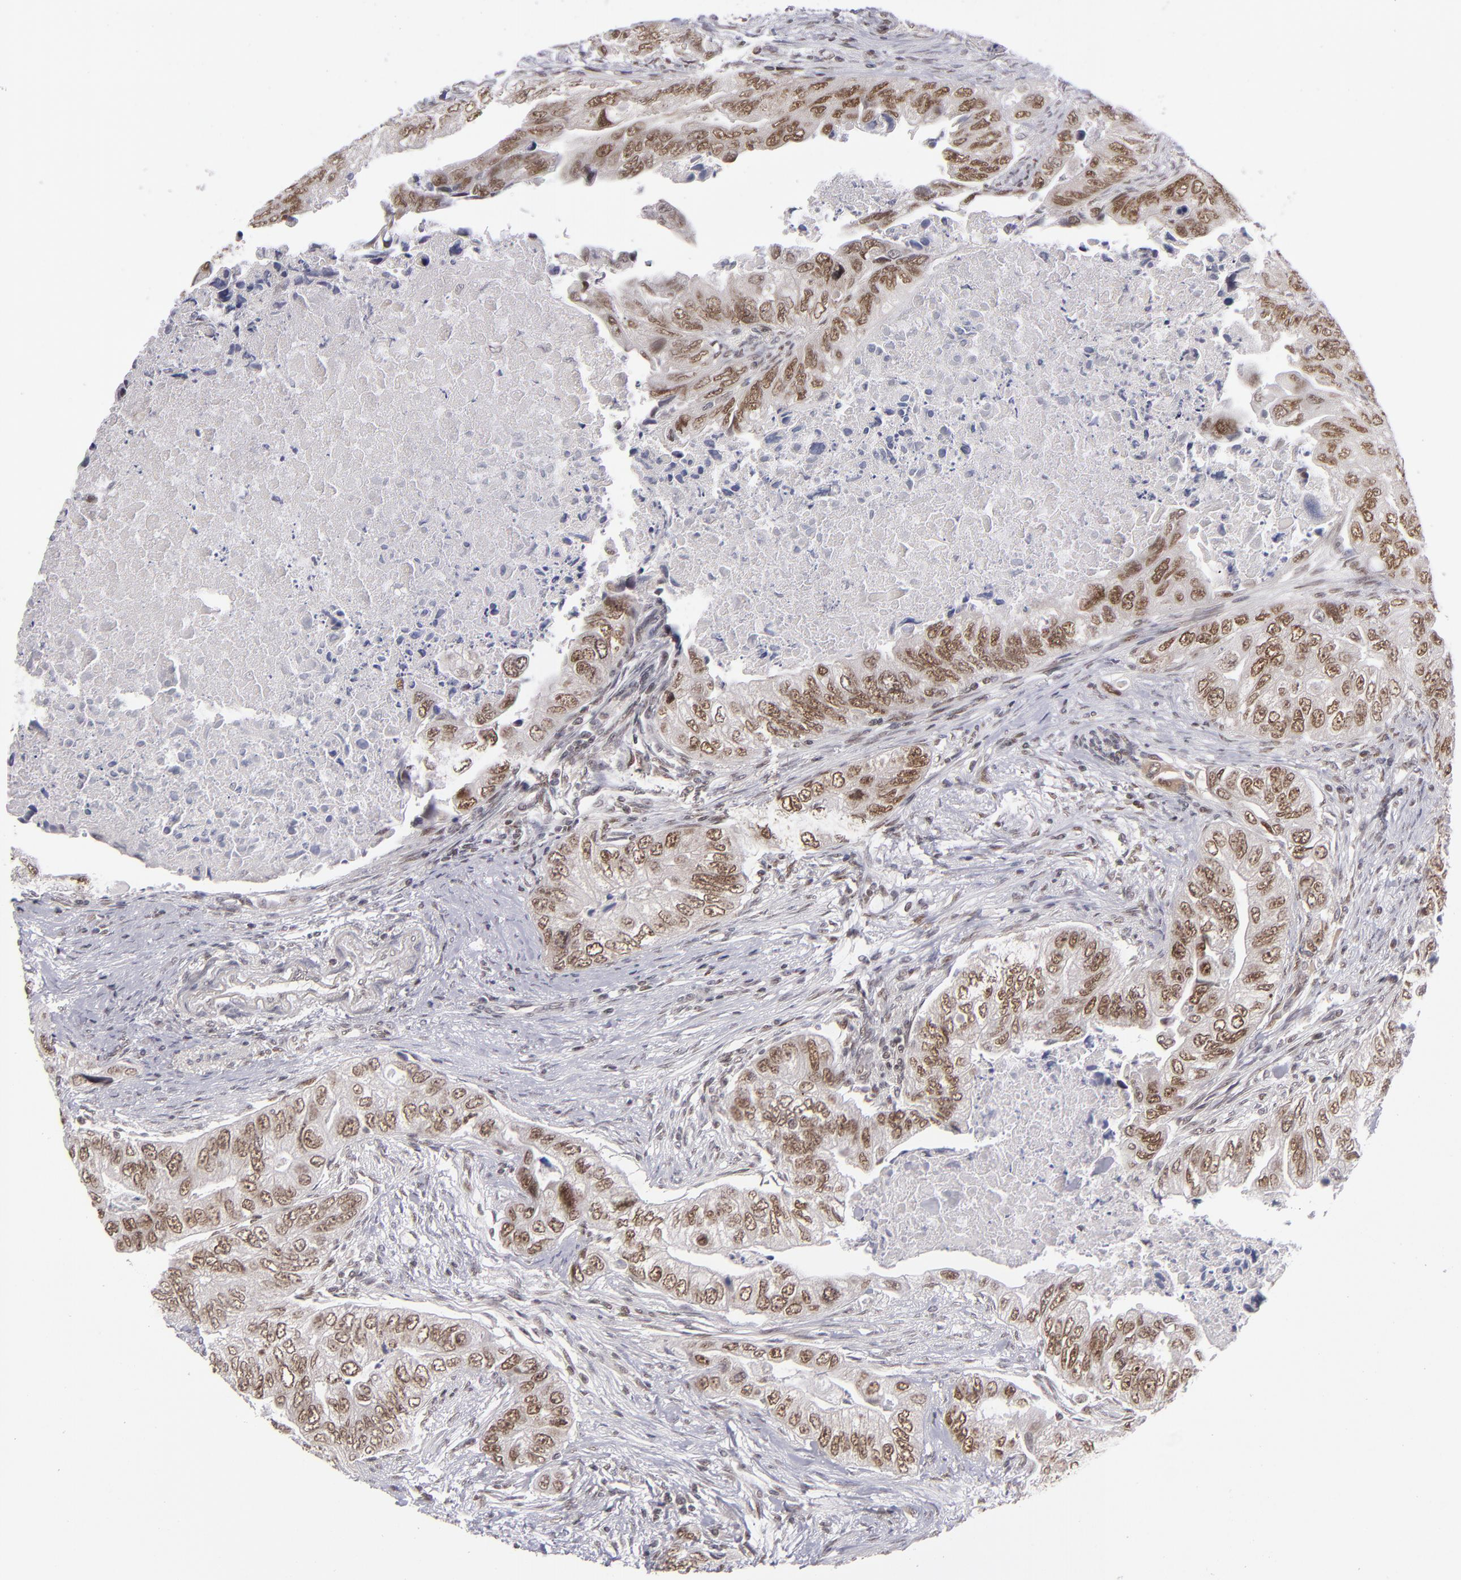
{"staining": {"intensity": "moderate", "quantity": ">75%", "location": "nuclear"}, "tissue": "colorectal cancer", "cell_type": "Tumor cells", "image_type": "cancer", "snomed": [{"axis": "morphology", "description": "Adenocarcinoma, NOS"}, {"axis": "topography", "description": "Colon"}], "caption": "Human adenocarcinoma (colorectal) stained for a protein (brown) reveals moderate nuclear positive staining in approximately >75% of tumor cells.", "gene": "MLLT3", "patient": {"sex": "female", "age": 11}}